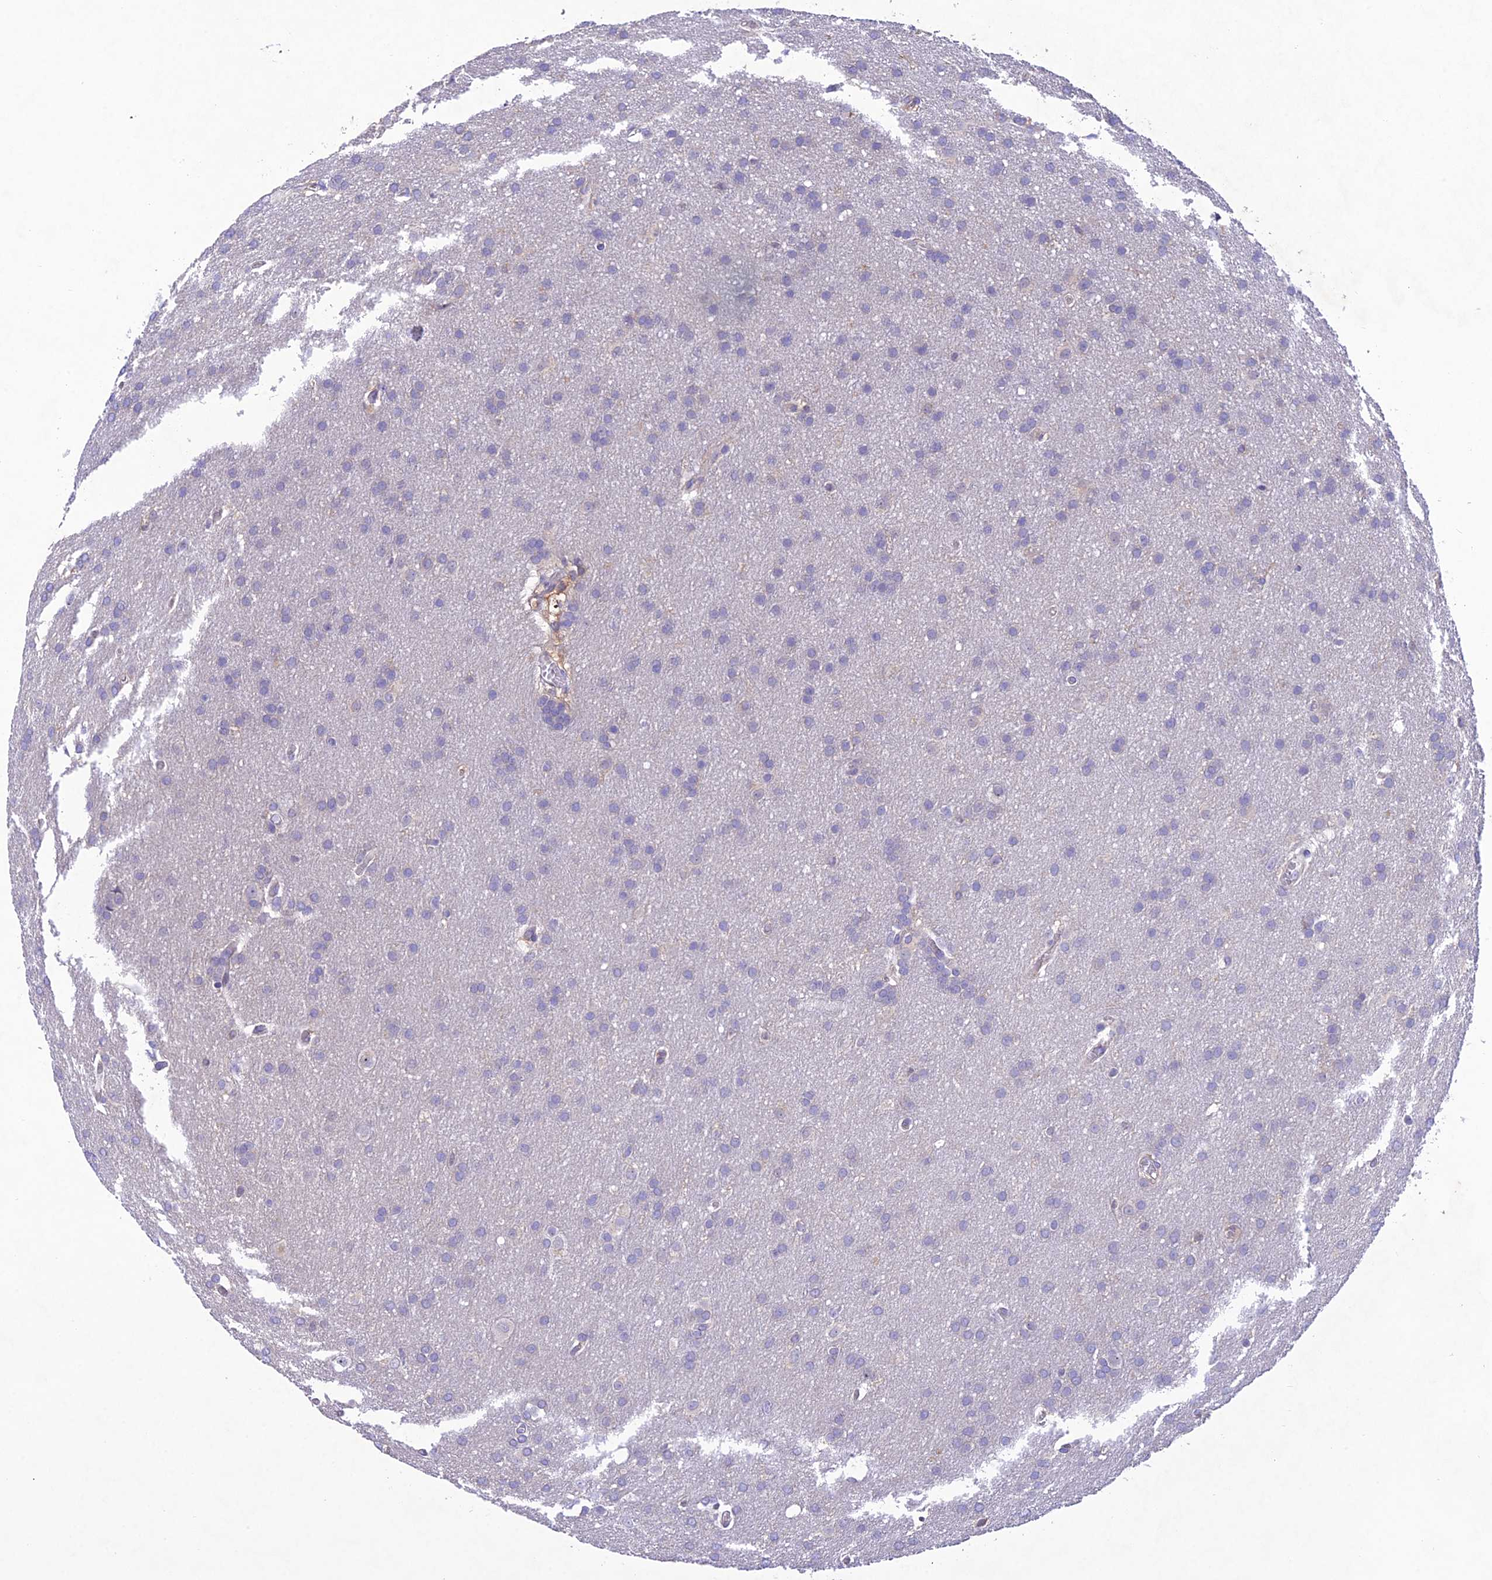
{"staining": {"intensity": "negative", "quantity": "none", "location": "none"}, "tissue": "glioma", "cell_type": "Tumor cells", "image_type": "cancer", "snomed": [{"axis": "morphology", "description": "Glioma, malignant, Low grade"}, {"axis": "topography", "description": "Brain"}], "caption": "DAB immunohistochemical staining of human glioma reveals no significant positivity in tumor cells.", "gene": "SNX24", "patient": {"sex": "female", "age": 32}}